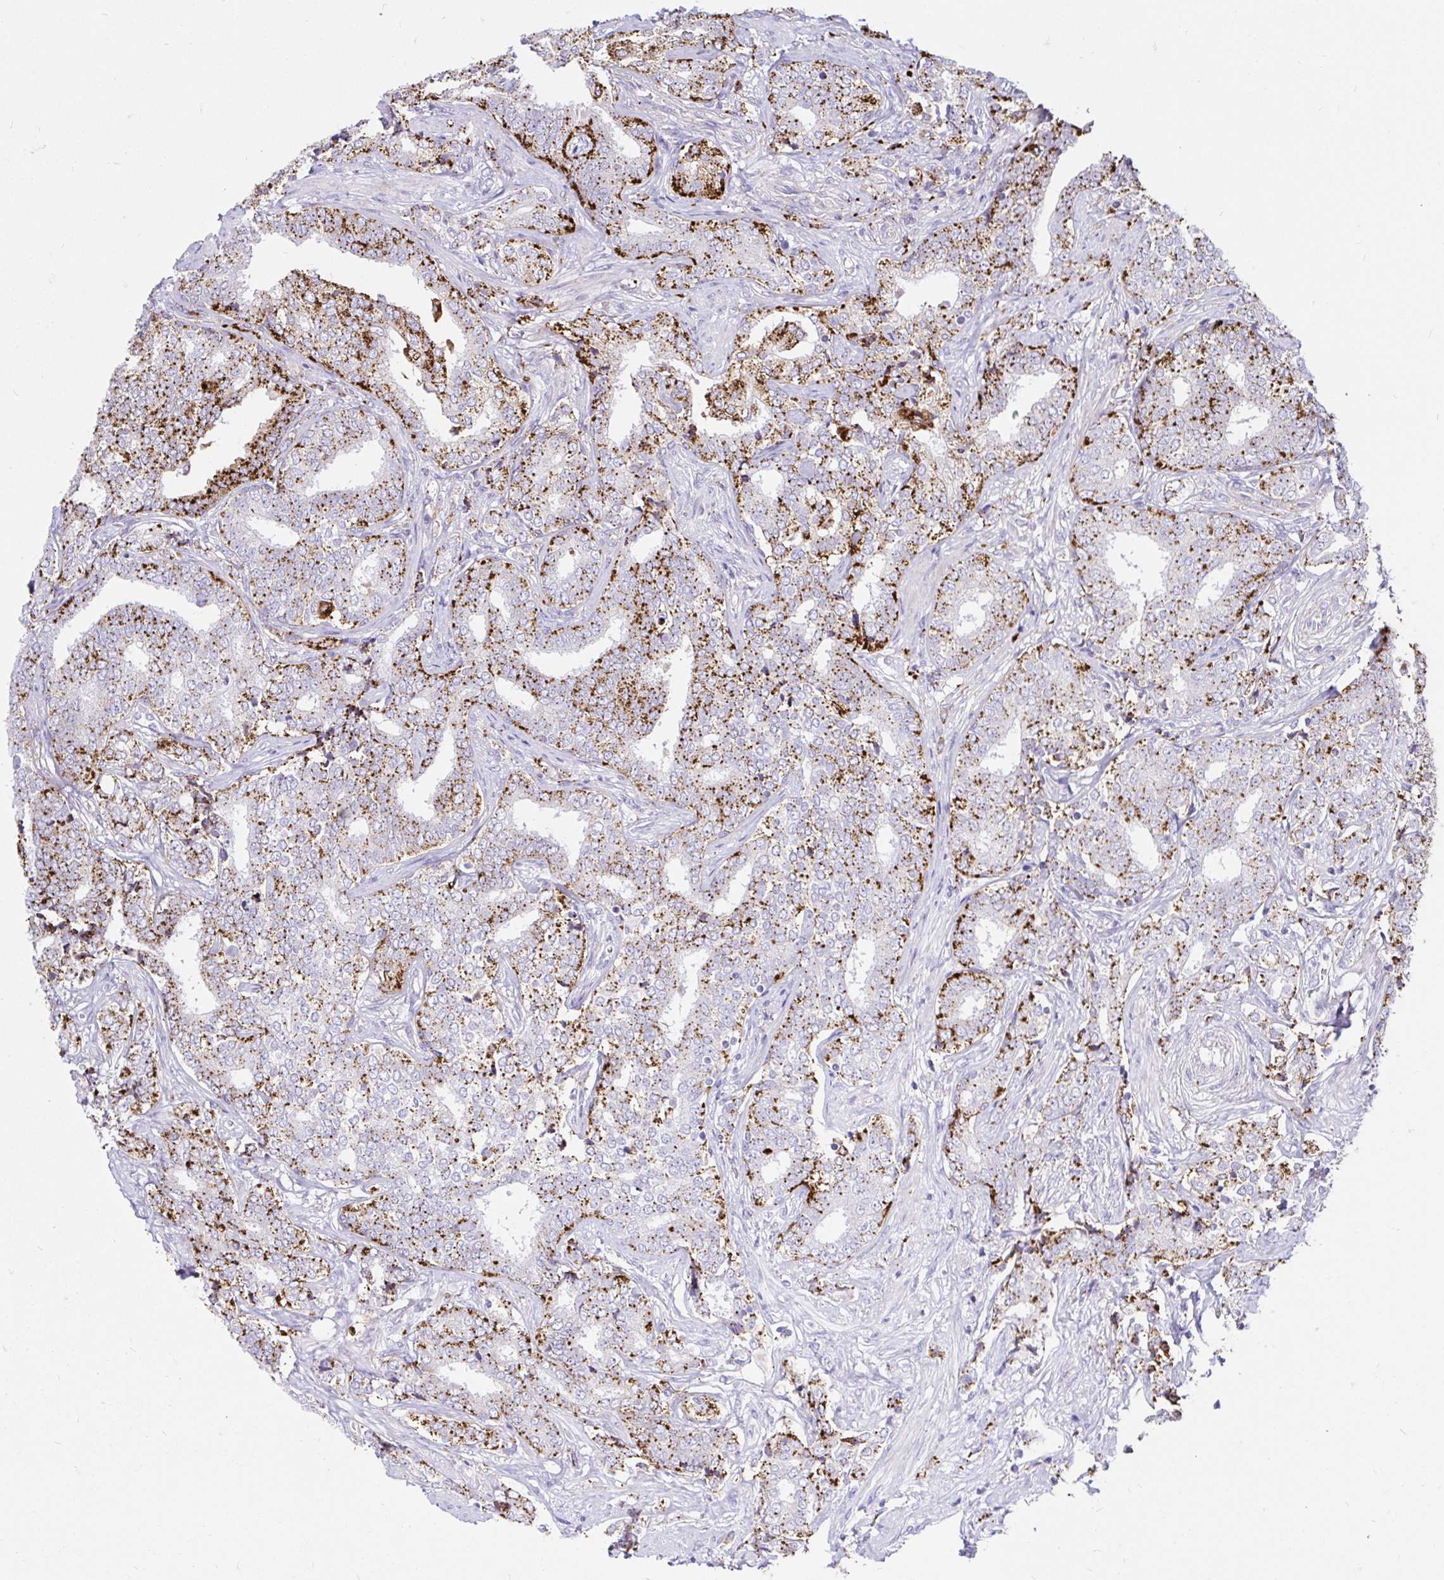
{"staining": {"intensity": "strong", "quantity": "25%-75%", "location": "cytoplasmic/membranous"}, "tissue": "prostate cancer", "cell_type": "Tumor cells", "image_type": "cancer", "snomed": [{"axis": "morphology", "description": "Adenocarcinoma, High grade"}, {"axis": "topography", "description": "Prostate"}], "caption": "Human prostate adenocarcinoma (high-grade) stained for a protein (brown) demonstrates strong cytoplasmic/membranous positive positivity in about 25%-75% of tumor cells.", "gene": "FUCA1", "patient": {"sex": "male", "age": 72}}